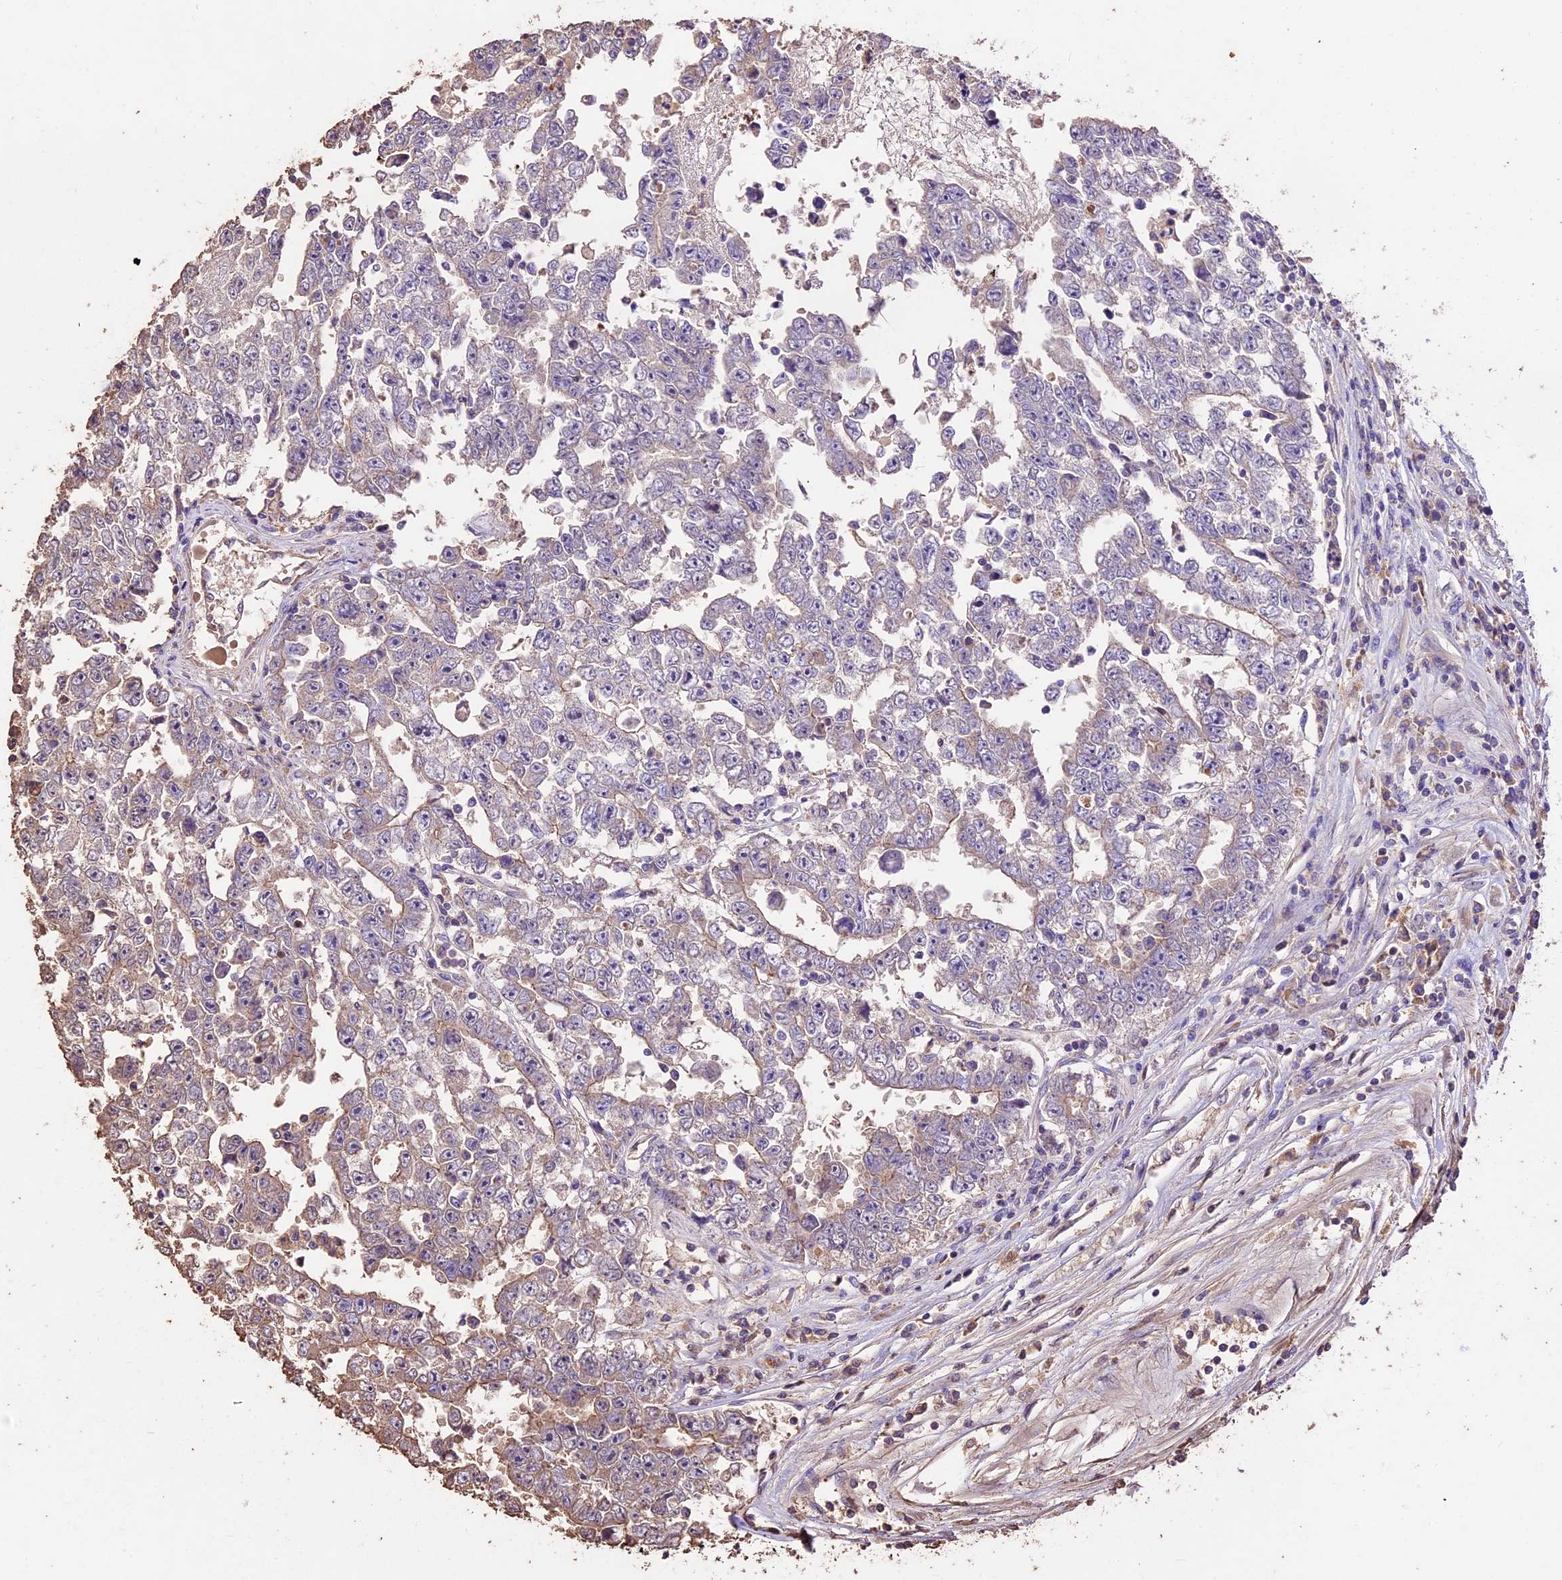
{"staining": {"intensity": "weak", "quantity": "<25%", "location": "cytoplasmic/membranous"}, "tissue": "testis cancer", "cell_type": "Tumor cells", "image_type": "cancer", "snomed": [{"axis": "morphology", "description": "Carcinoma, Embryonal, NOS"}, {"axis": "topography", "description": "Testis"}], "caption": "Immunohistochemistry (IHC) of human testis cancer displays no staining in tumor cells.", "gene": "CRLF1", "patient": {"sex": "male", "age": 25}}